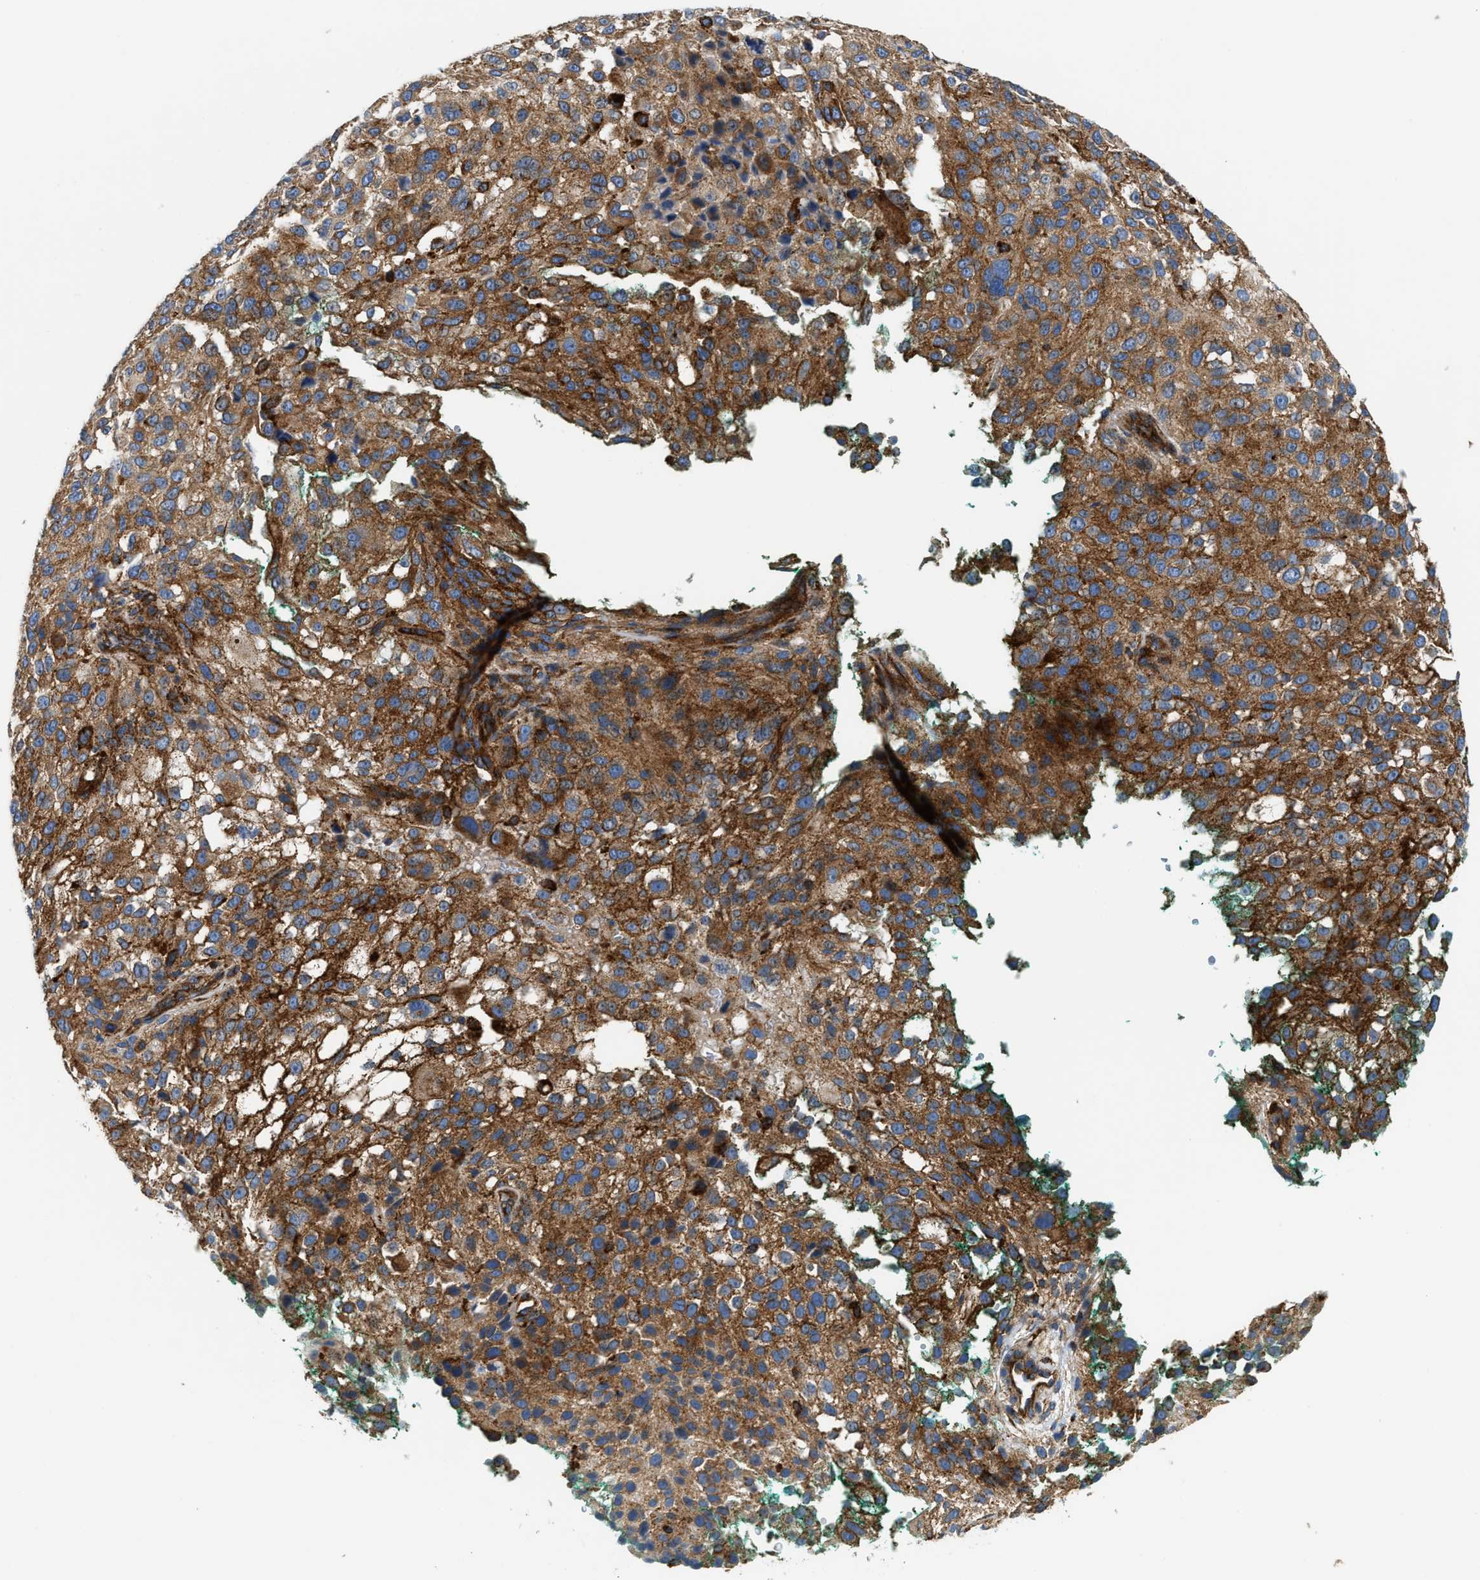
{"staining": {"intensity": "moderate", "quantity": ">75%", "location": "cytoplasmic/membranous"}, "tissue": "melanoma", "cell_type": "Tumor cells", "image_type": "cancer", "snomed": [{"axis": "morphology", "description": "Necrosis, NOS"}, {"axis": "morphology", "description": "Malignant melanoma, NOS"}, {"axis": "topography", "description": "Skin"}], "caption": "This is a micrograph of immunohistochemistry (IHC) staining of malignant melanoma, which shows moderate positivity in the cytoplasmic/membranous of tumor cells.", "gene": "NSUN7", "patient": {"sex": "female", "age": 87}}